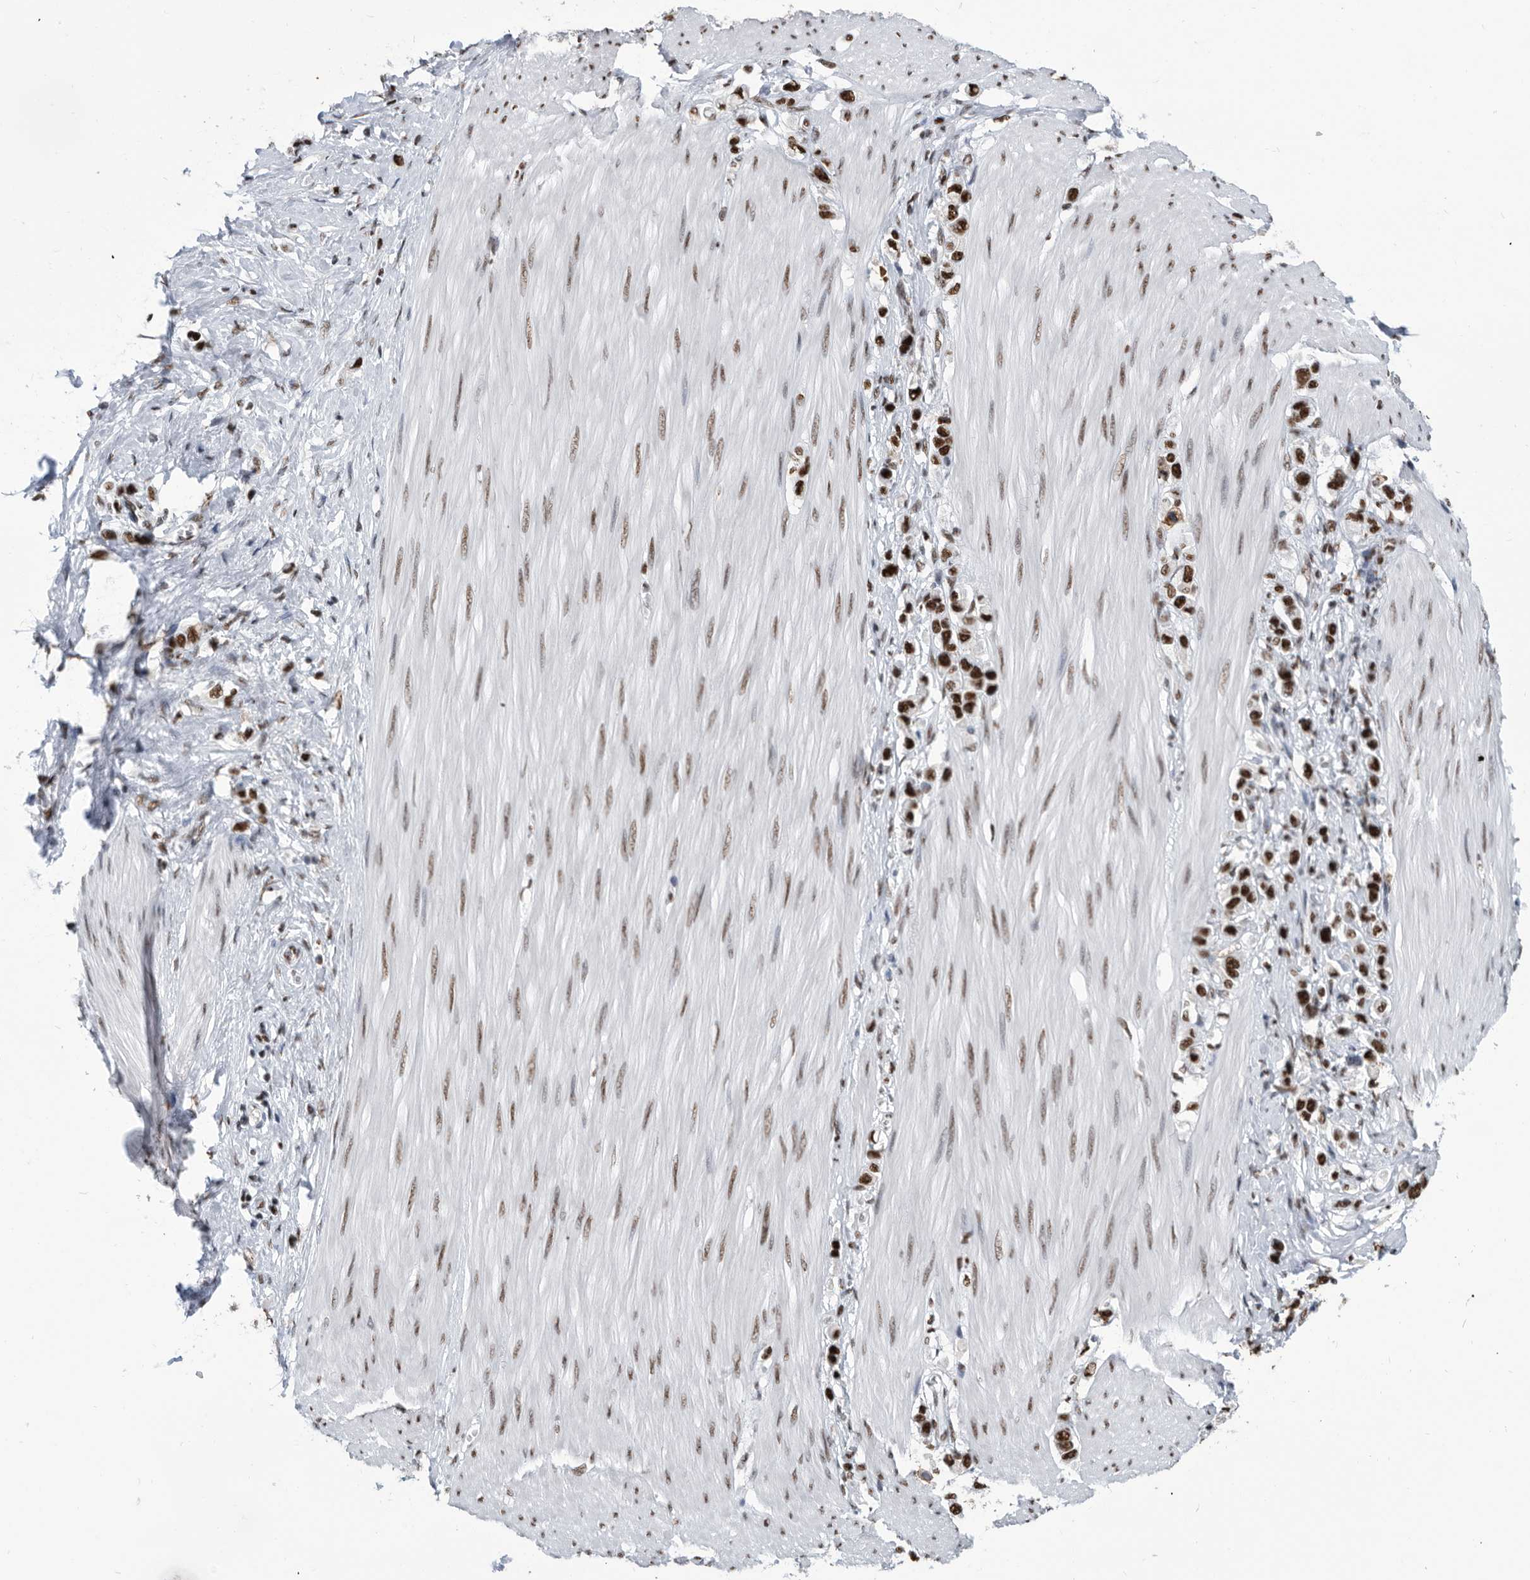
{"staining": {"intensity": "strong", "quantity": ">75%", "location": "nuclear"}, "tissue": "stomach cancer", "cell_type": "Tumor cells", "image_type": "cancer", "snomed": [{"axis": "morphology", "description": "Adenocarcinoma, NOS"}, {"axis": "topography", "description": "Stomach"}], "caption": "Immunohistochemistry (IHC) of human stomach adenocarcinoma shows high levels of strong nuclear positivity in approximately >75% of tumor cells.", "gene": "SF3A1", "patient": {"sex": "female", "age": 65}}